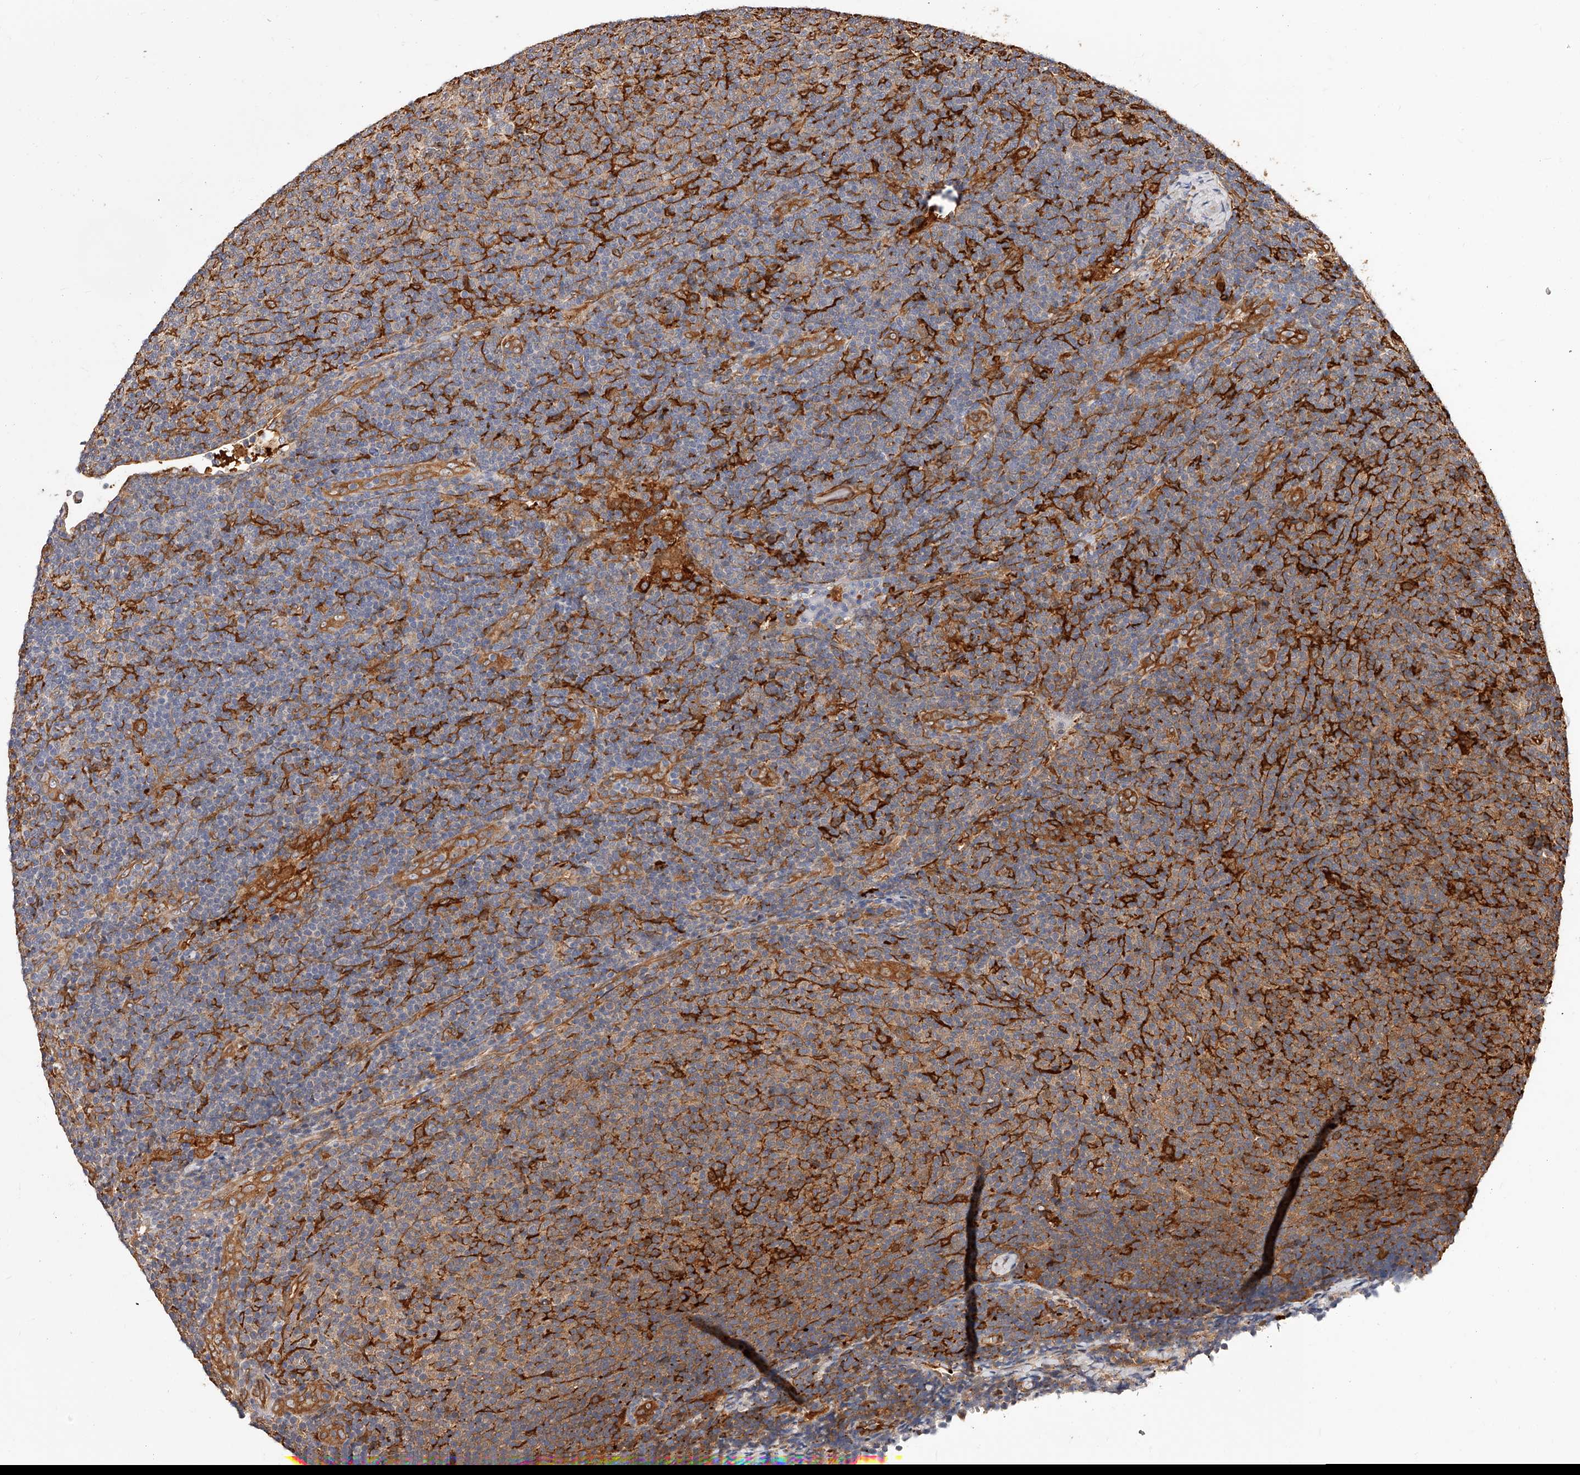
{"staining": {"intensity": "weak", "quantity": "25%-75%", "location": "cytoplasmic/membranous"}, "tissue": "lymphoma", "cell_type": "Tumor cells", "image_type": "cancer", "snomed": [{"axis": "morphology", "description": "Malignant lymphoma, non-Hodgkin's type, Low grade"}, {"axis": "topography", "description": "Lymph node"}], "caption": "The photomicrograph exhibits immunohistochemical staining of malignant lymphoma, non-Hodgkin's type (low-grade). There is weak cytoplasmic/membranous positivity is appreciated in approximately 25%-75% of tumor cells. (Brightfield microscopy of DAB IHC at high magnification).", "gene": "LAP3", "patient": {"sex": "male", "age": 66}}